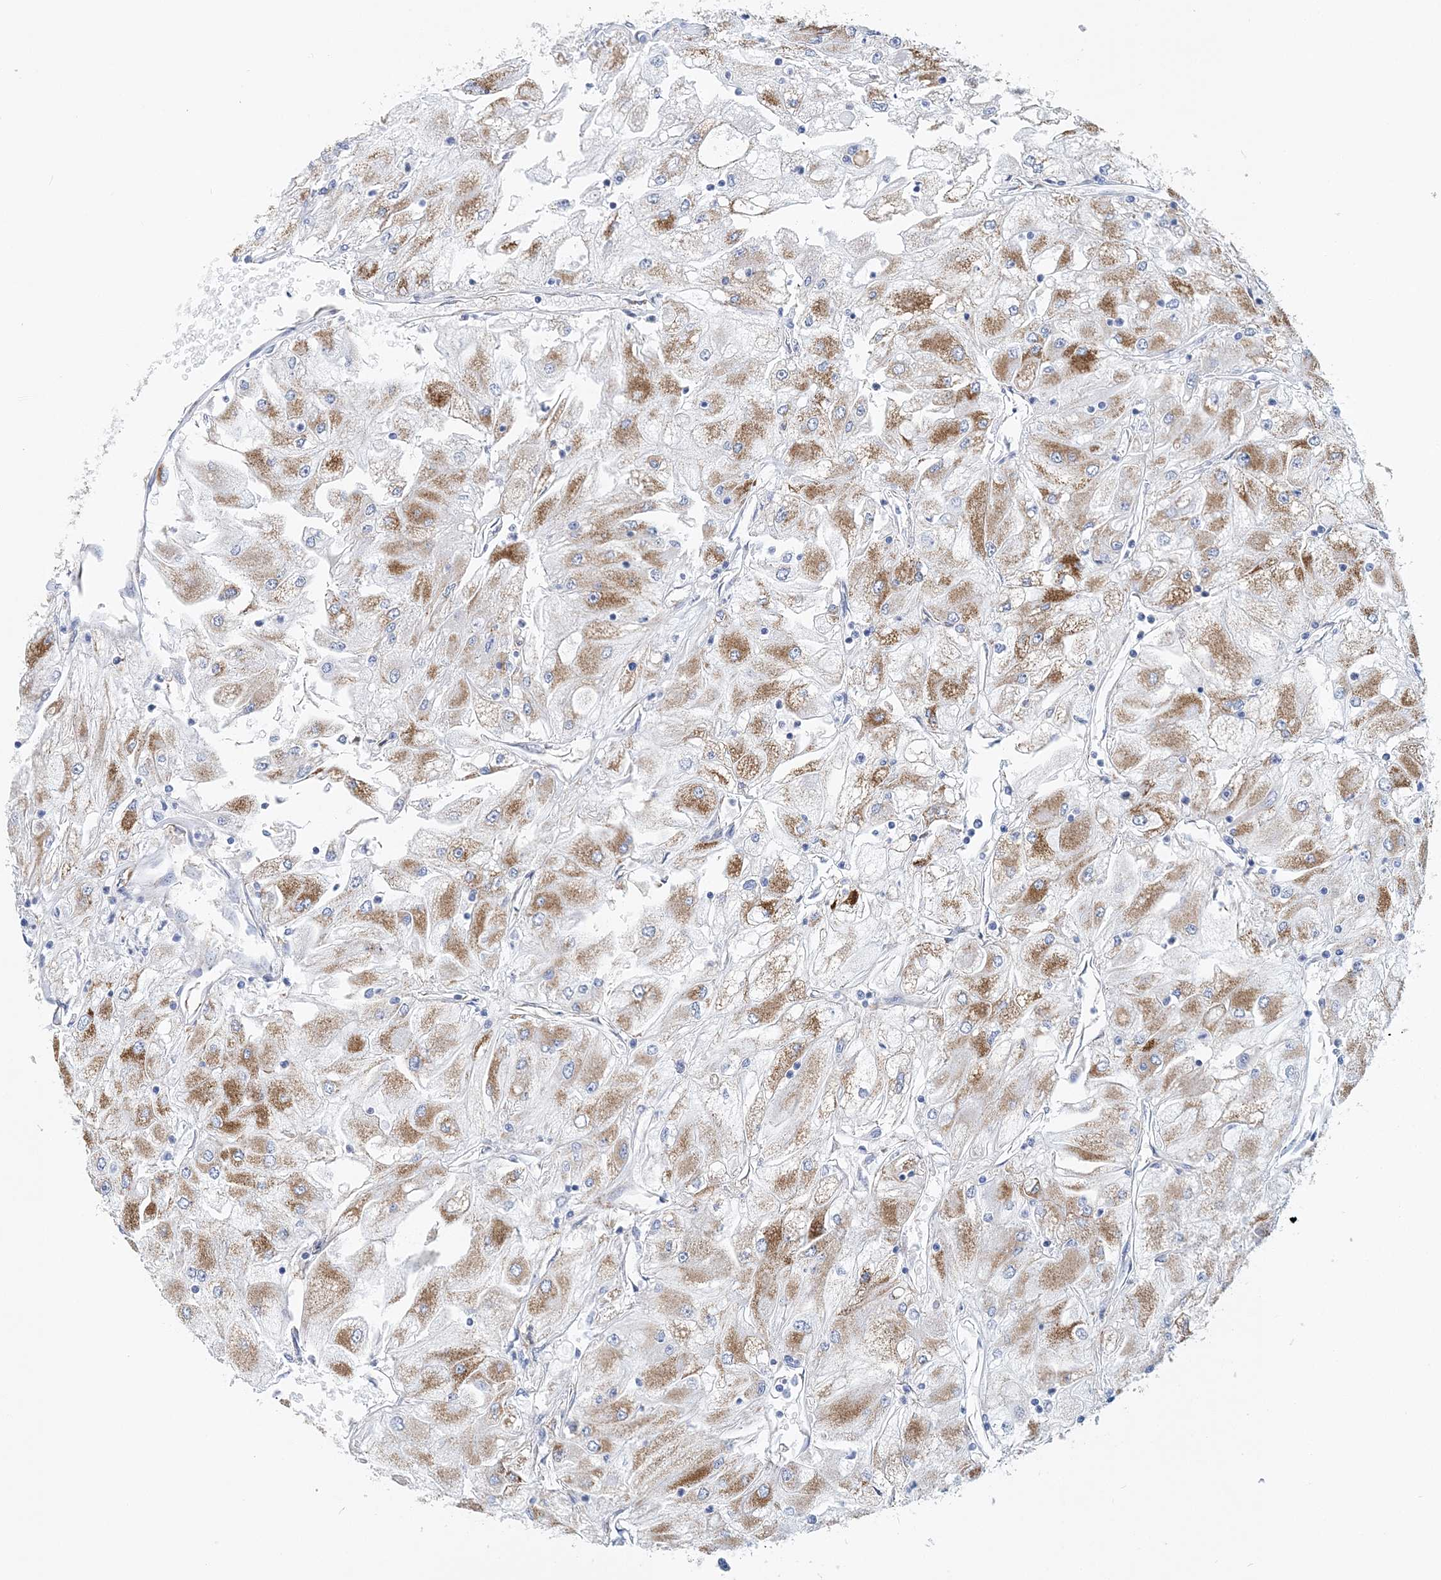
{"staining": {"intensity": "moderate", "quantity": ">75%", "location": "cytoplasmic/membranous"}, "tissue": "renal cancer", "cell_type": "Tumor cells", "image_type": "cancer", "snomed": [{"axis": "morphology", "description": "Adenocarcinoma, NOS"}, {"axis": "topography", "description": "Kidney"}], "caption": "IHC (DAB) staining of adenocarcinoma (renal) demonstrates moderate cytoplasmic/membranous protein staining in about >75% of tumor cells.", "gene": "NKX6-1", "patient": {"sex": "male", "age": 80}}